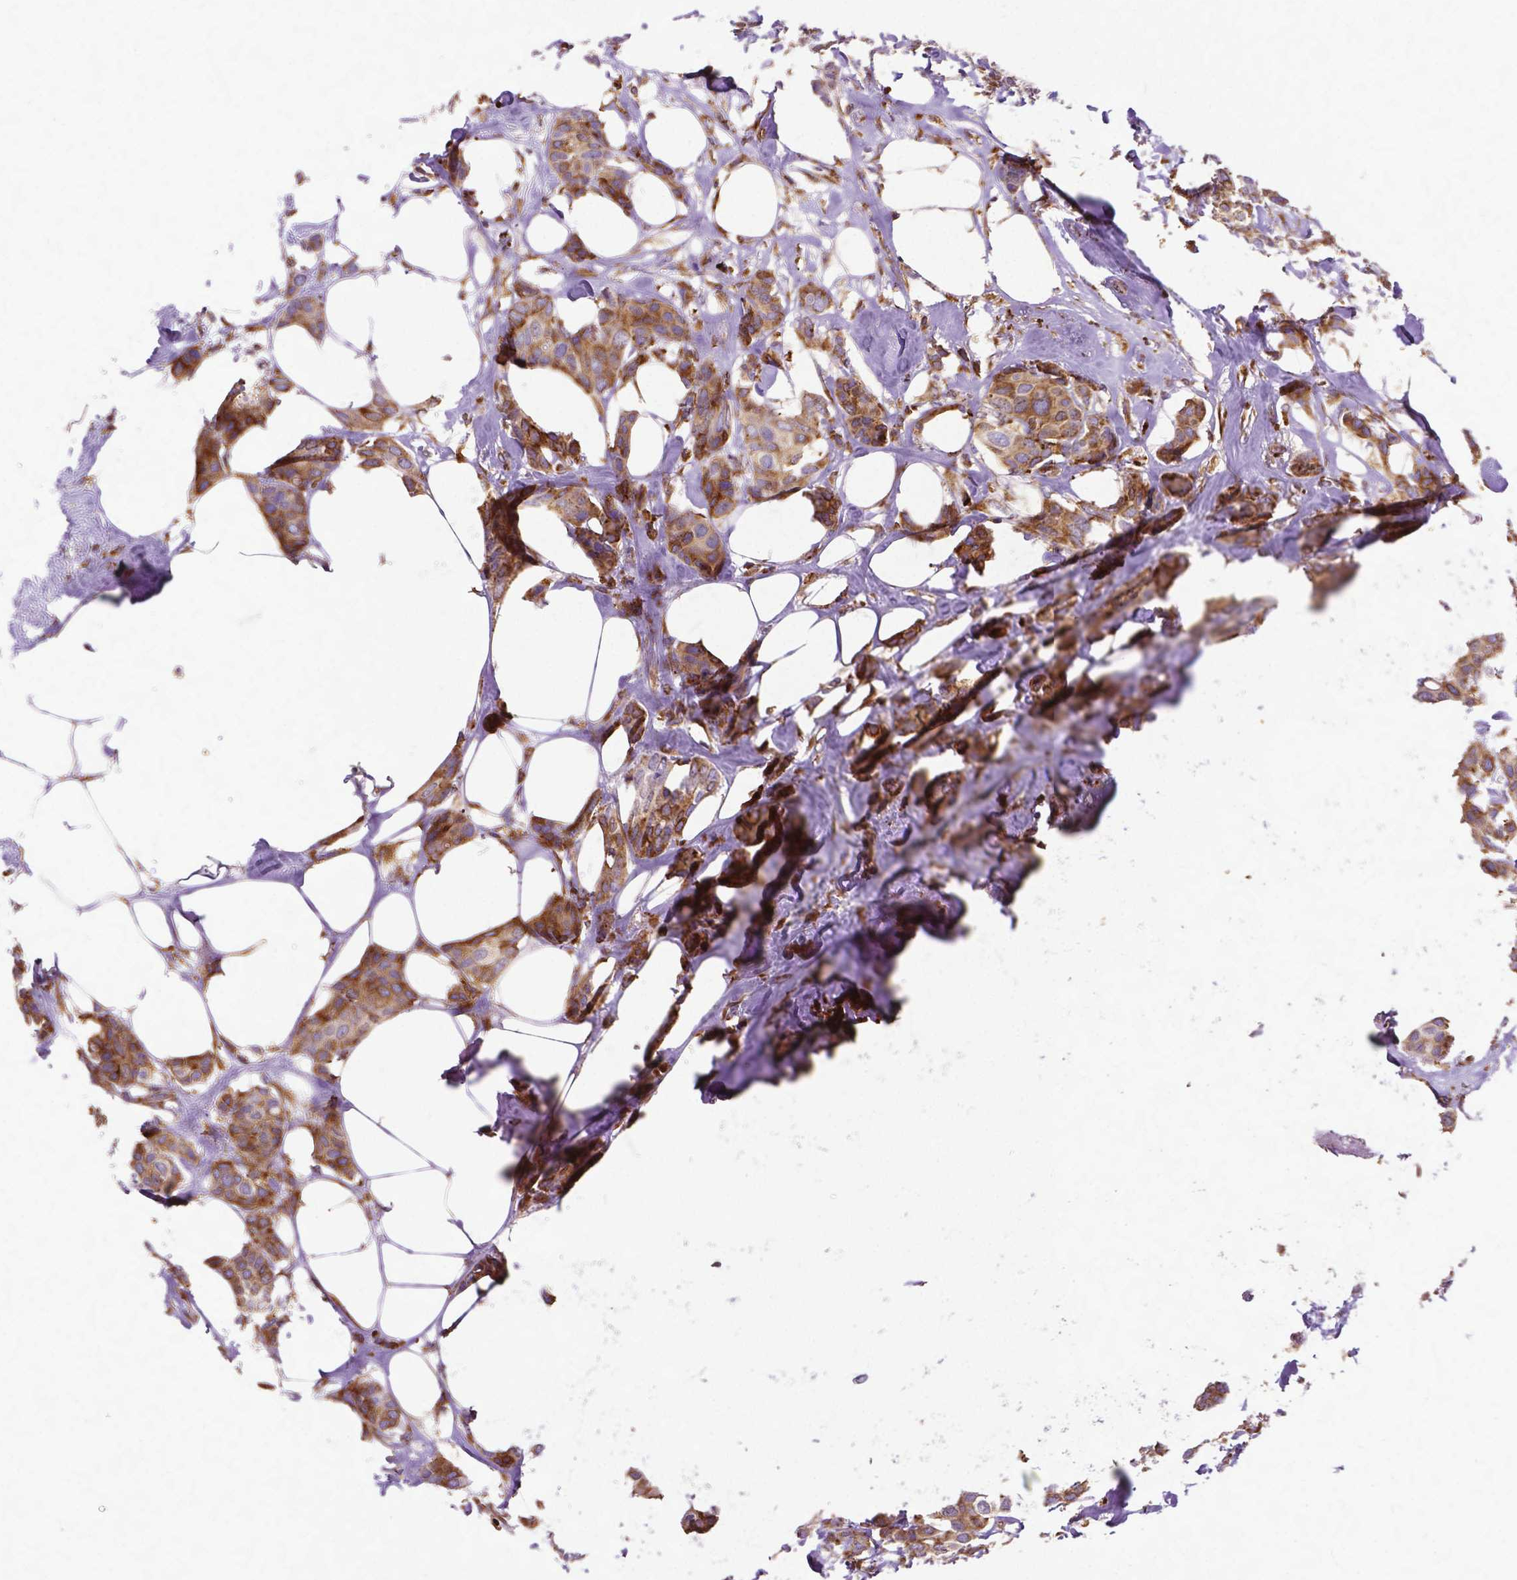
{"staining": {"intensity": "moderate", "quantity": ">75%", "location": "cytoplasmic/membranous"}, "tissue": "breast cancer", "cell_type": "Tumor cells", "image_type": "cancer", "snomed": [{"axis": "morphology", "description": "Duct carcinoma"}, {"axis": "topography", "description": "Breast"}], "caption": "A brown stain labels moderate cytoplasmic/membranous positivity of a protein in infiltrating ductal carcinoma (breast) tumor cells.", "gene": "MTDH", "patient": {"sex": "female", "age": 62}}